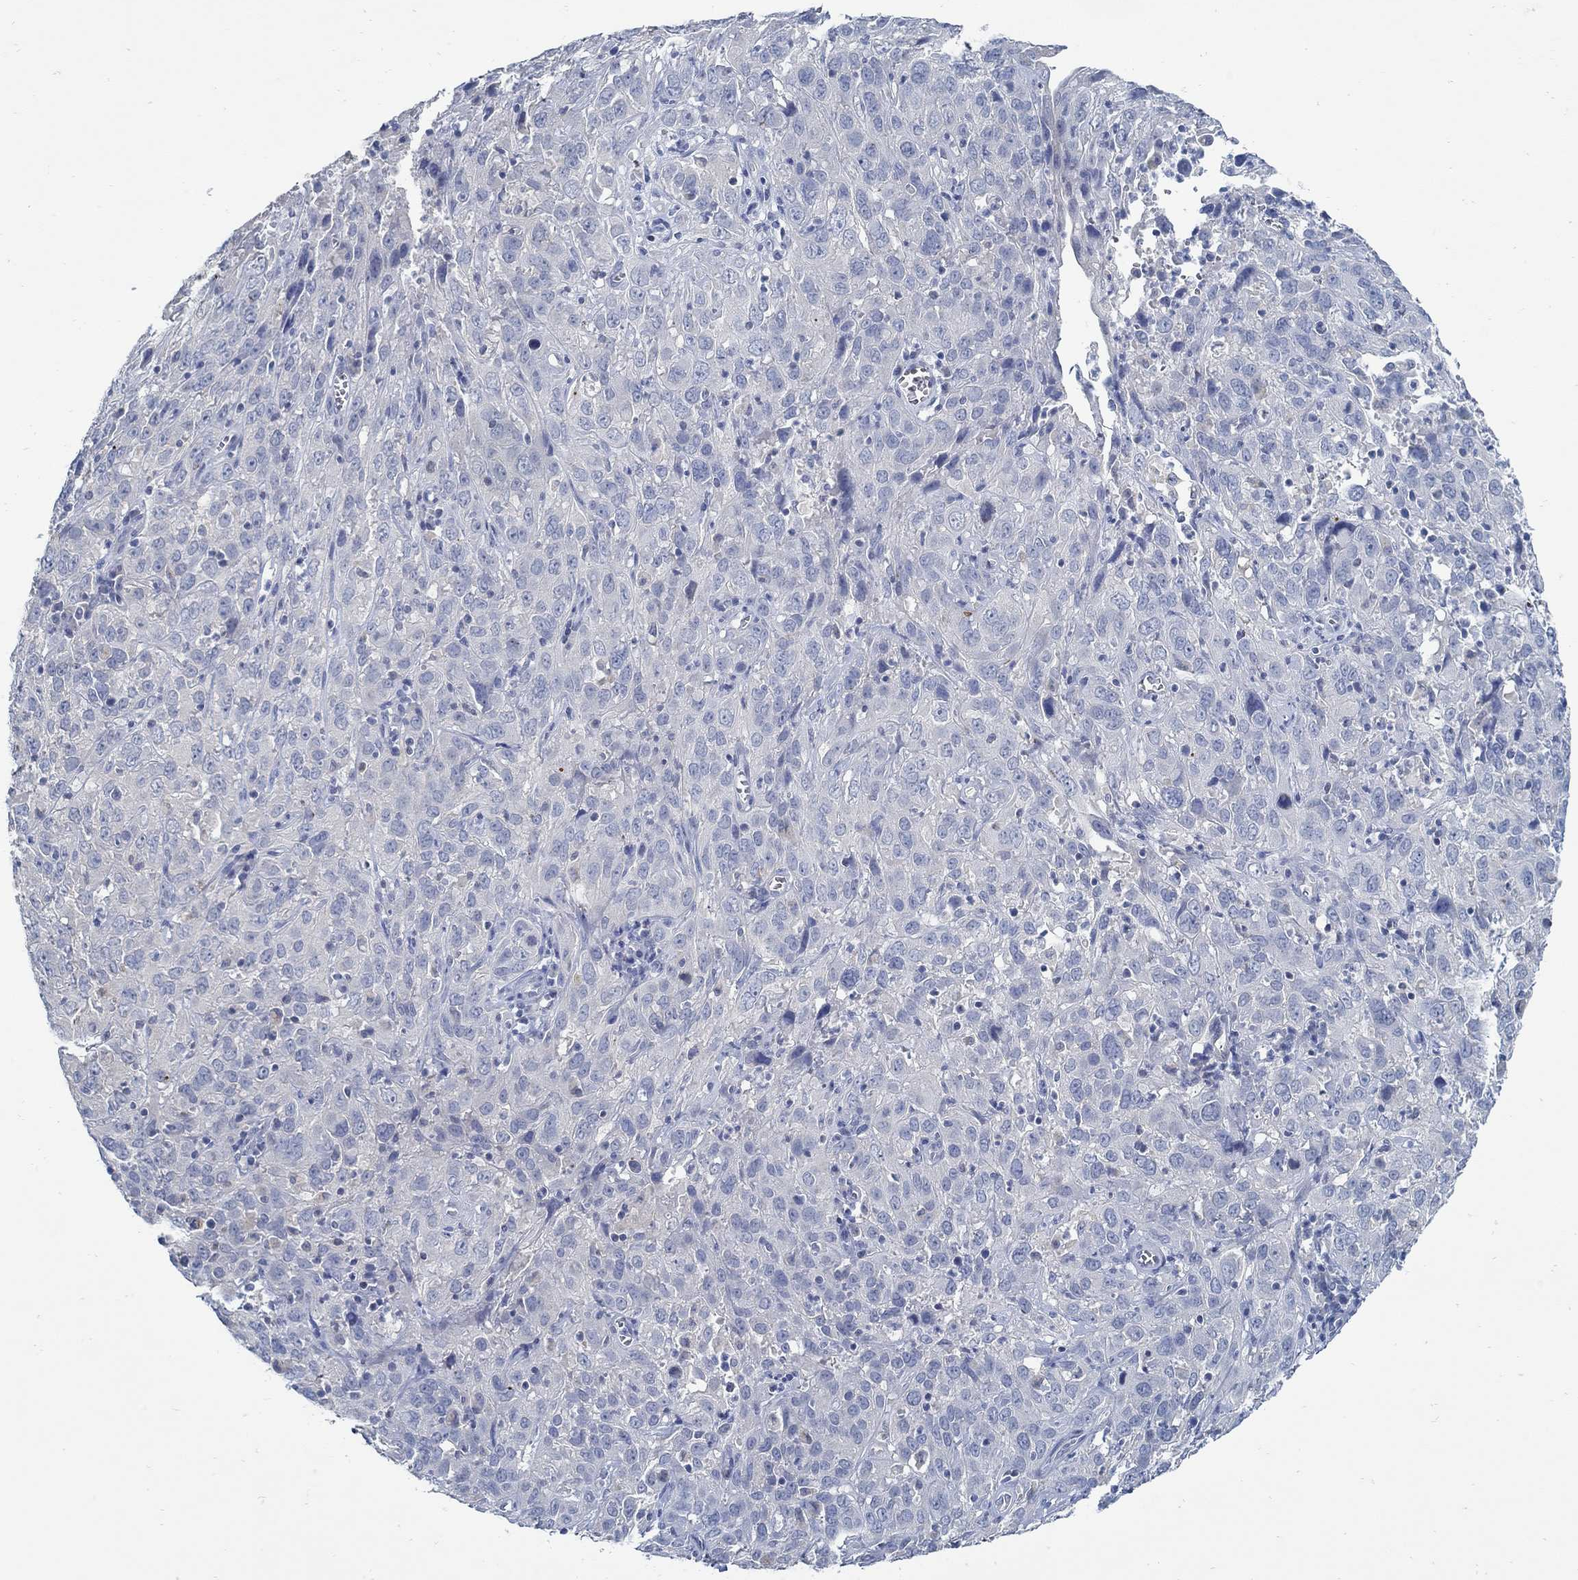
{"staining": {"intensity": "negative", "quantity": "none", "location": "none"}, "tissue": "cervical cancer", "cell_type": "Tumor cells", "image_type": "cancer", "snomed": [{"axis": "morphology", "description": "Squamous cell carcinoma, NOS"}, {"axis": "topography", "description": "Cervix"}], "caption": "Immunohistochemistry (IHC) micrograph of neoplastic tissue: cervical cancer stained with DAB demonstrates no significant protein positivity in tumor cells. (DAB (3,3'-diaminobenzidine) immunohistochemistry visualized using brightfield microscopy, high magnification).", "gene": "ZFAND4", "patient": {"sex": "female", "age": 32}}